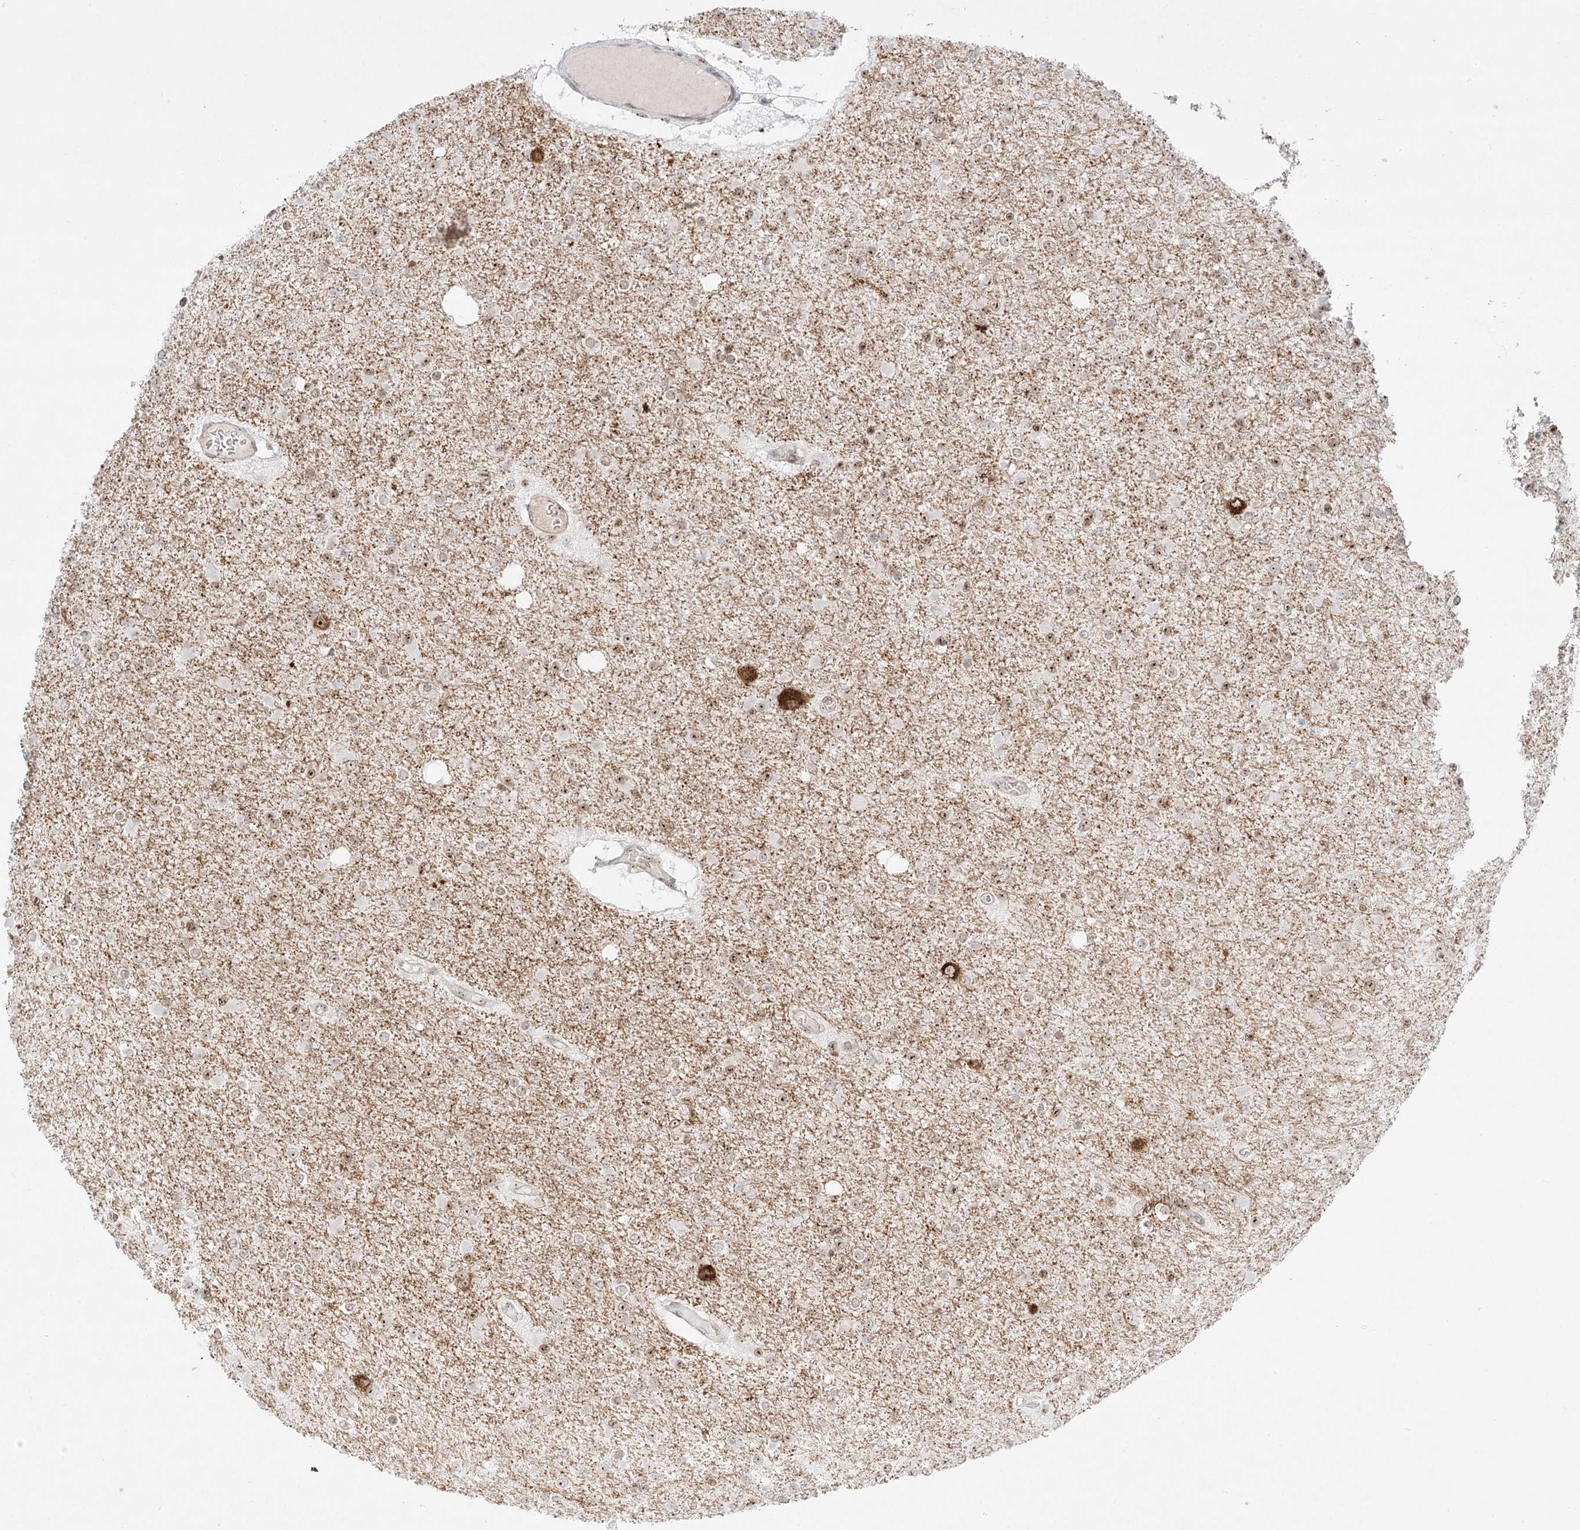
{"staining": {"intensity": "weak", "quantity": "25%-75%", "location": "nuclear"}, "tissue": "glioma", "cell_type": "Tumor cells", "image_type": "cancer", "snomed": [{"axis": "morphology", "description": "Glioma, malignant, Low grade"}, {"axis": "topography", "description": "Brain"}], "caption": "High-power microscopy captured an IHC image of malignant low-grade glioma, revealing weak nuclear expression in approximately 25%-75% of tumor cells. The protein is stained brown, and the nuclei are stained in blue (DAB (3,3'-diaminobenzidine) IHC with brightfield microscopy, high magnification).", "gene": "ZNF512", "patient": {"sex": "female", "age": 22}}